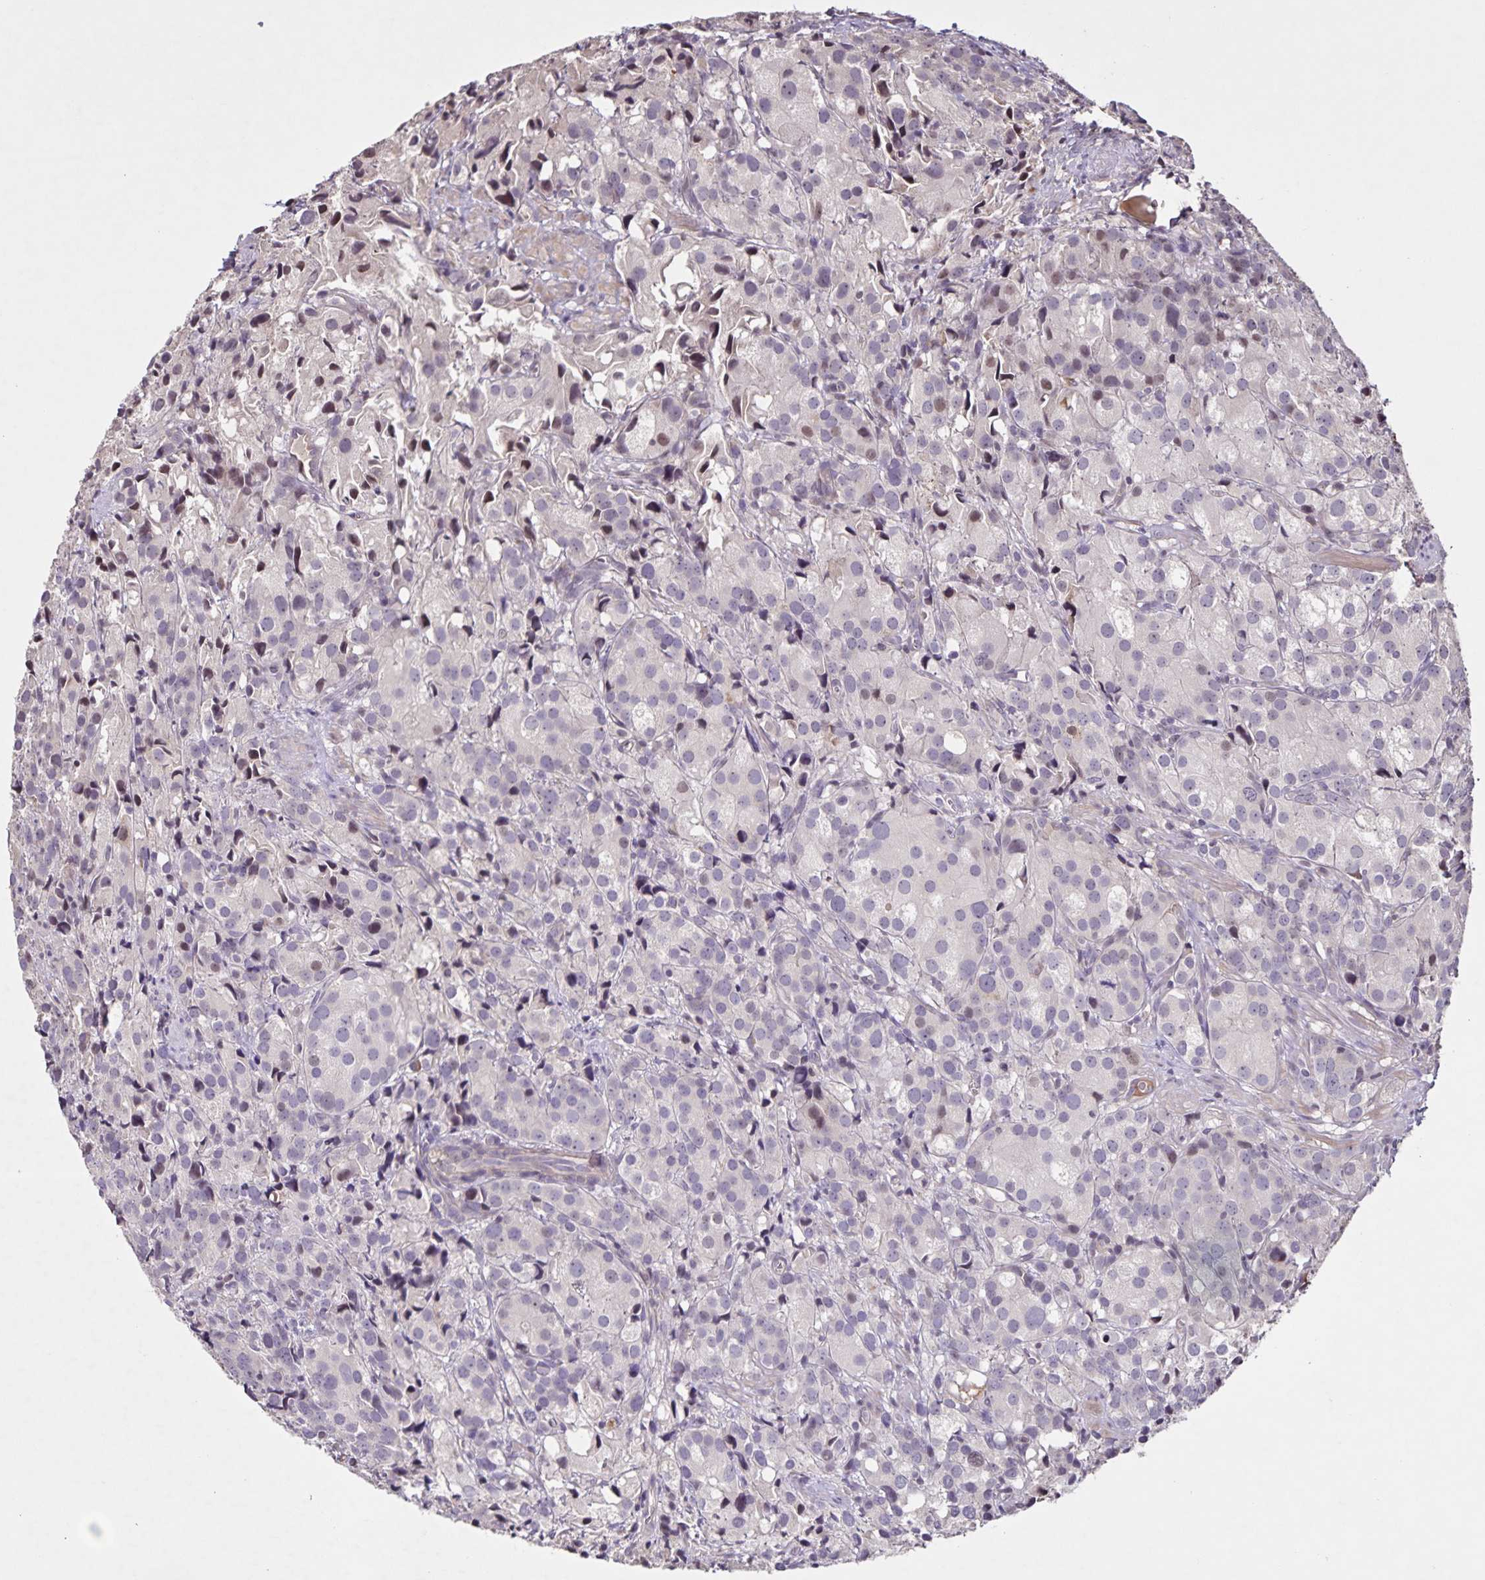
{"staining": {"intensity": "moderate", "quantity": "<25%", "location": "nuclear"}, "tissue": "prostate cancer", "cell_type": "Tumor cells", "image_type": "cancer", "snomed": [{"axis": "morphology", "description": "Adenocarcinoma, High grade"}, {"axis": "topography", "description": "Prostate"}], "caption": "High-power microscopy captured an IHC photomicrograph of adenocarcinoma (high-grade) (prostate), revealing moderate nuclear expression in about <25% of tumor cells.", "gene": "GDF2", "patient": {"sex": "male", "age": 86}}